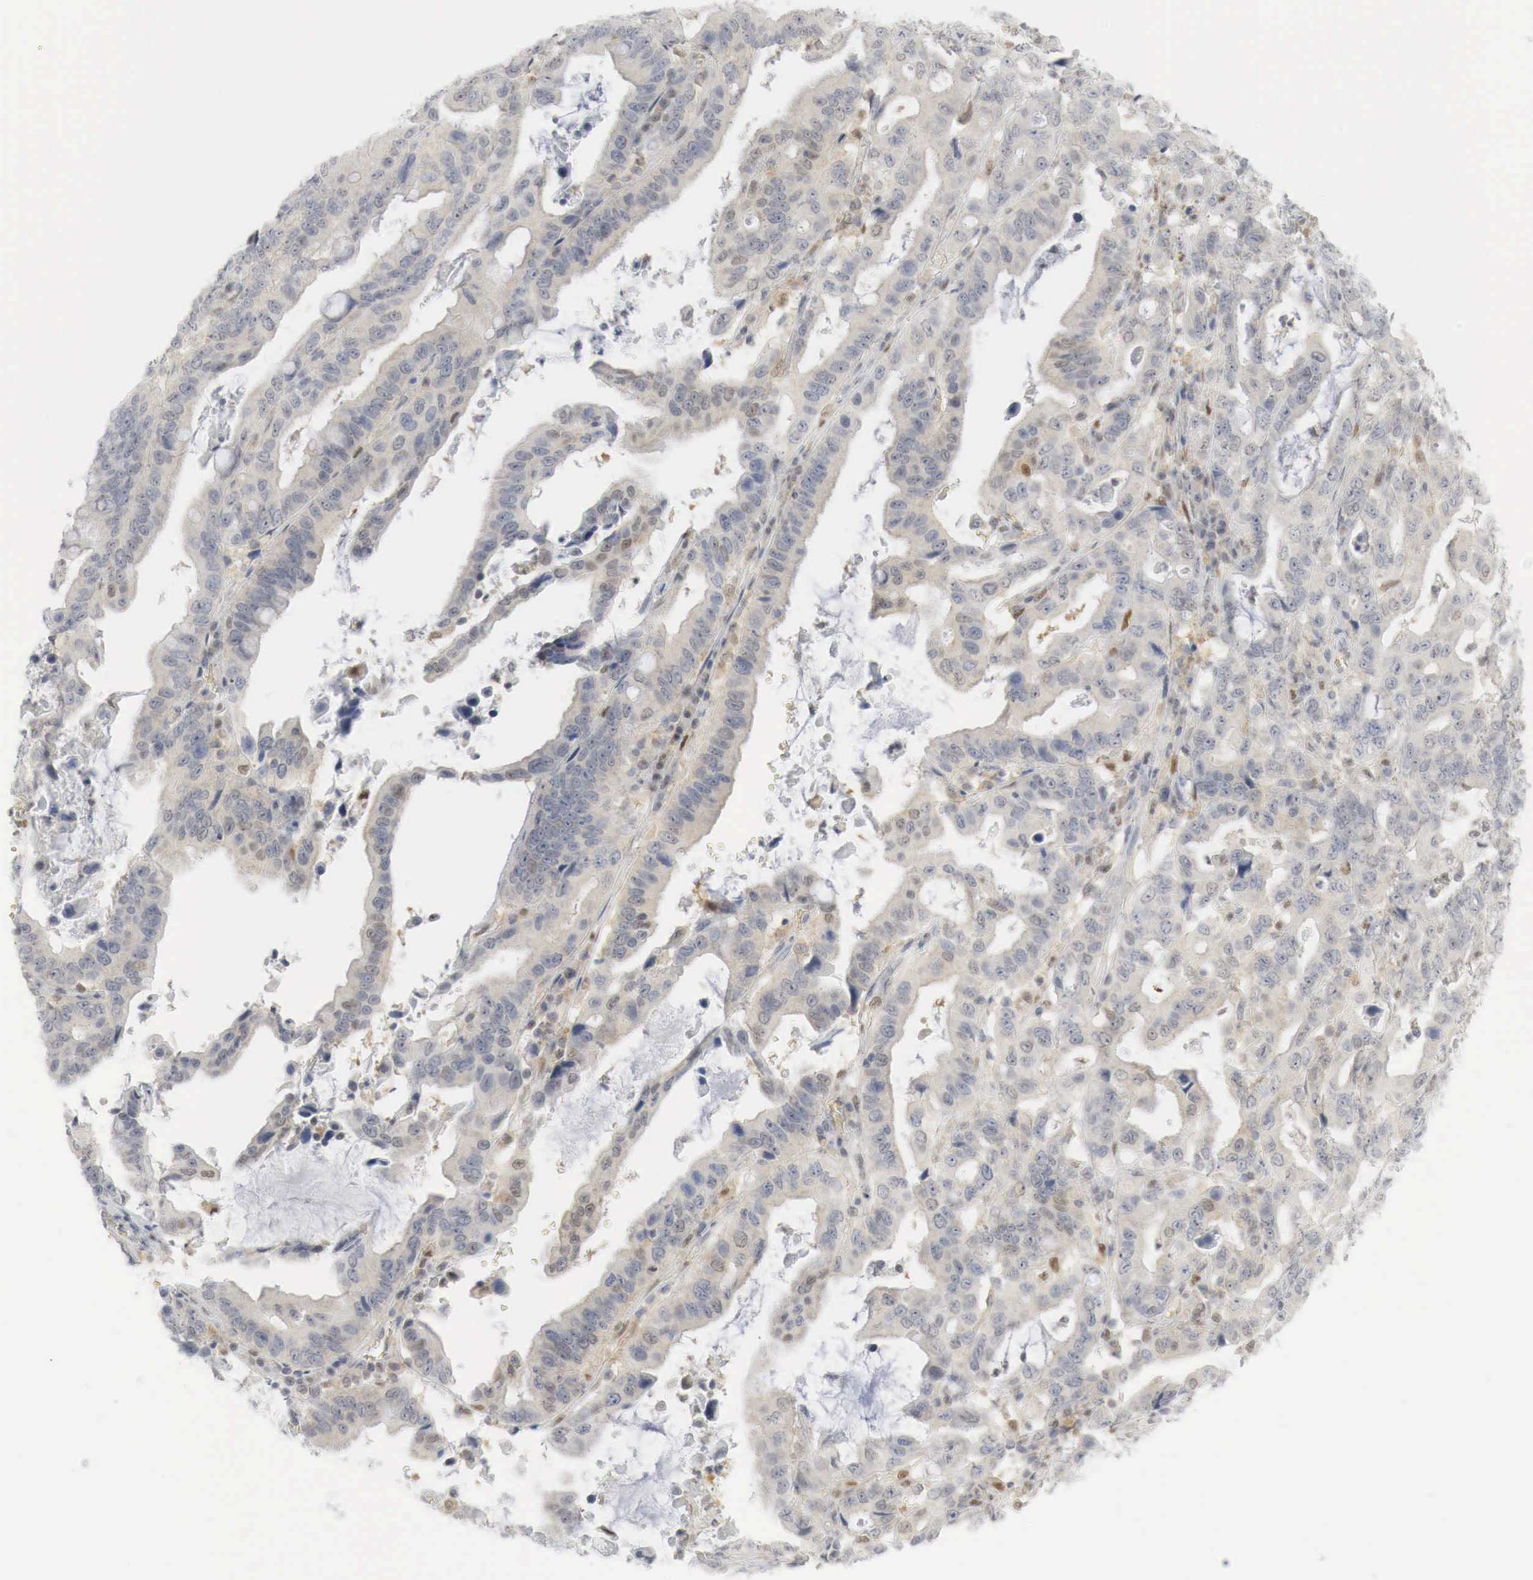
{"staining": {"intensity": "weak", "quantity": "<25%", "location": "cytoplasmic/membranous,nuclear"}, "tissue": "stomach cancer", "cell_type": "Tumor cells", "image_type": "cancer", "snomed": [{"axis": "morphology", "description": "Adenocarcinoma, NOS"}, {"axis": "topography", "description": "Stomach, upper"}], "caption": "Micrograph shows no protein staining in tumor cells of adenocarcinoma (stomach) tissue. The staining was performed using DAB (3,3'-diaminobenzidine) to visualize the protein expression in brown, while the nuclei were stained in blue with hematoxylin (Magnification: 20x).", "gene": "MYC", "patient": {"sex": "male", "age": 63}}